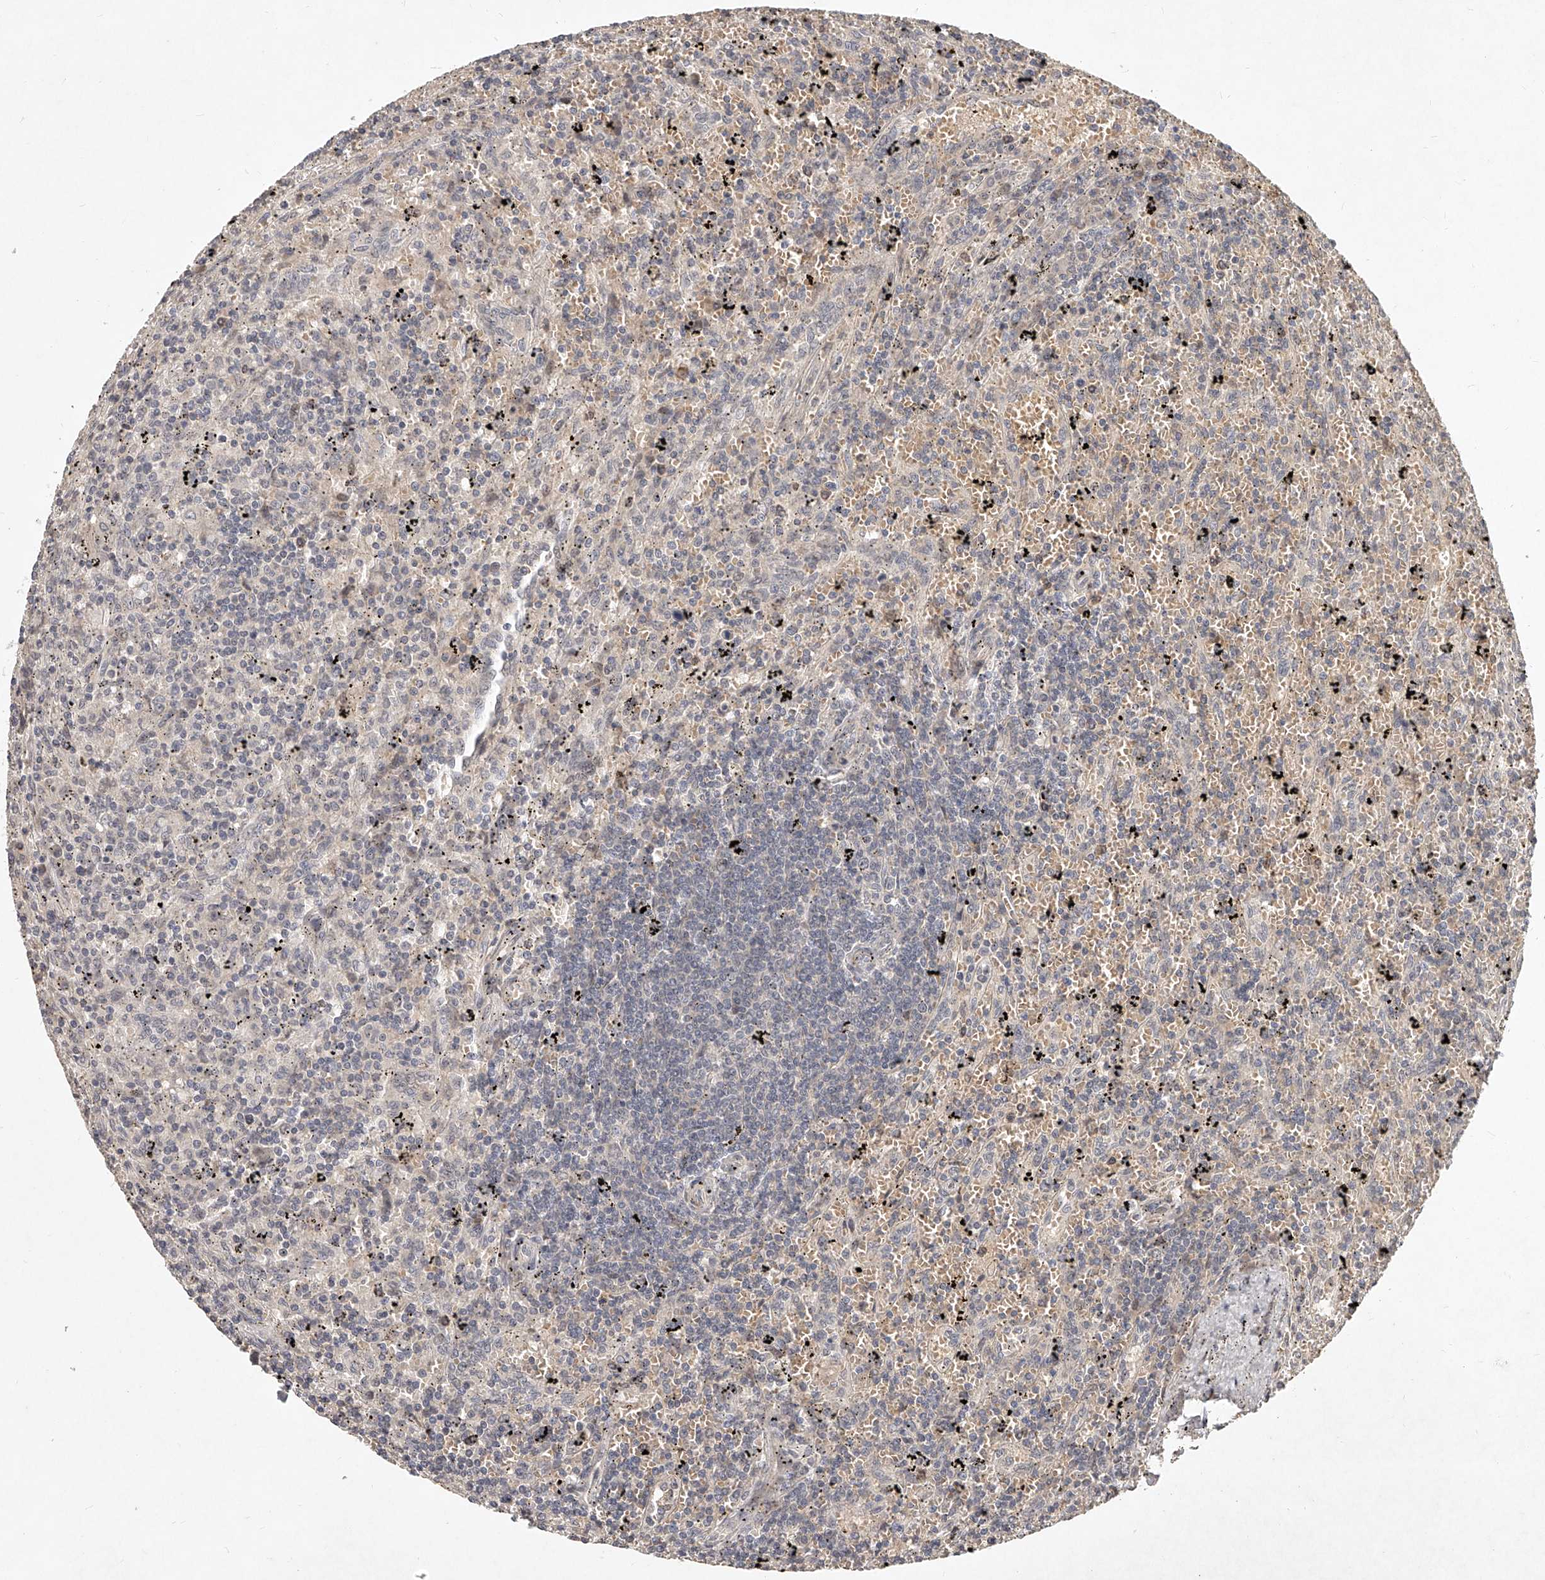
{"staining": {"intensity": "negative", "quantity": "none", "location": "none"}, "tissue": "lymphoma", "cell_type": "Tumor cells", "image_type": "cancer", "snomed": [{"axis": "morphology", "description": "Malignant lymphoma, non-Hodgkin's type, Low grade"}, {"axis": "topography", "description": "Spleen"}], "caption": "IHC of low-grade malignant lymphoma, non-Hodgkin's type exhibits no expression in tumor cells. (DAB (3,3'-diaminobenzidine) immunohistochemistry, high magnification).", "gene": "SLC37A1", "patient": {"sex": "male", "age": 76}}